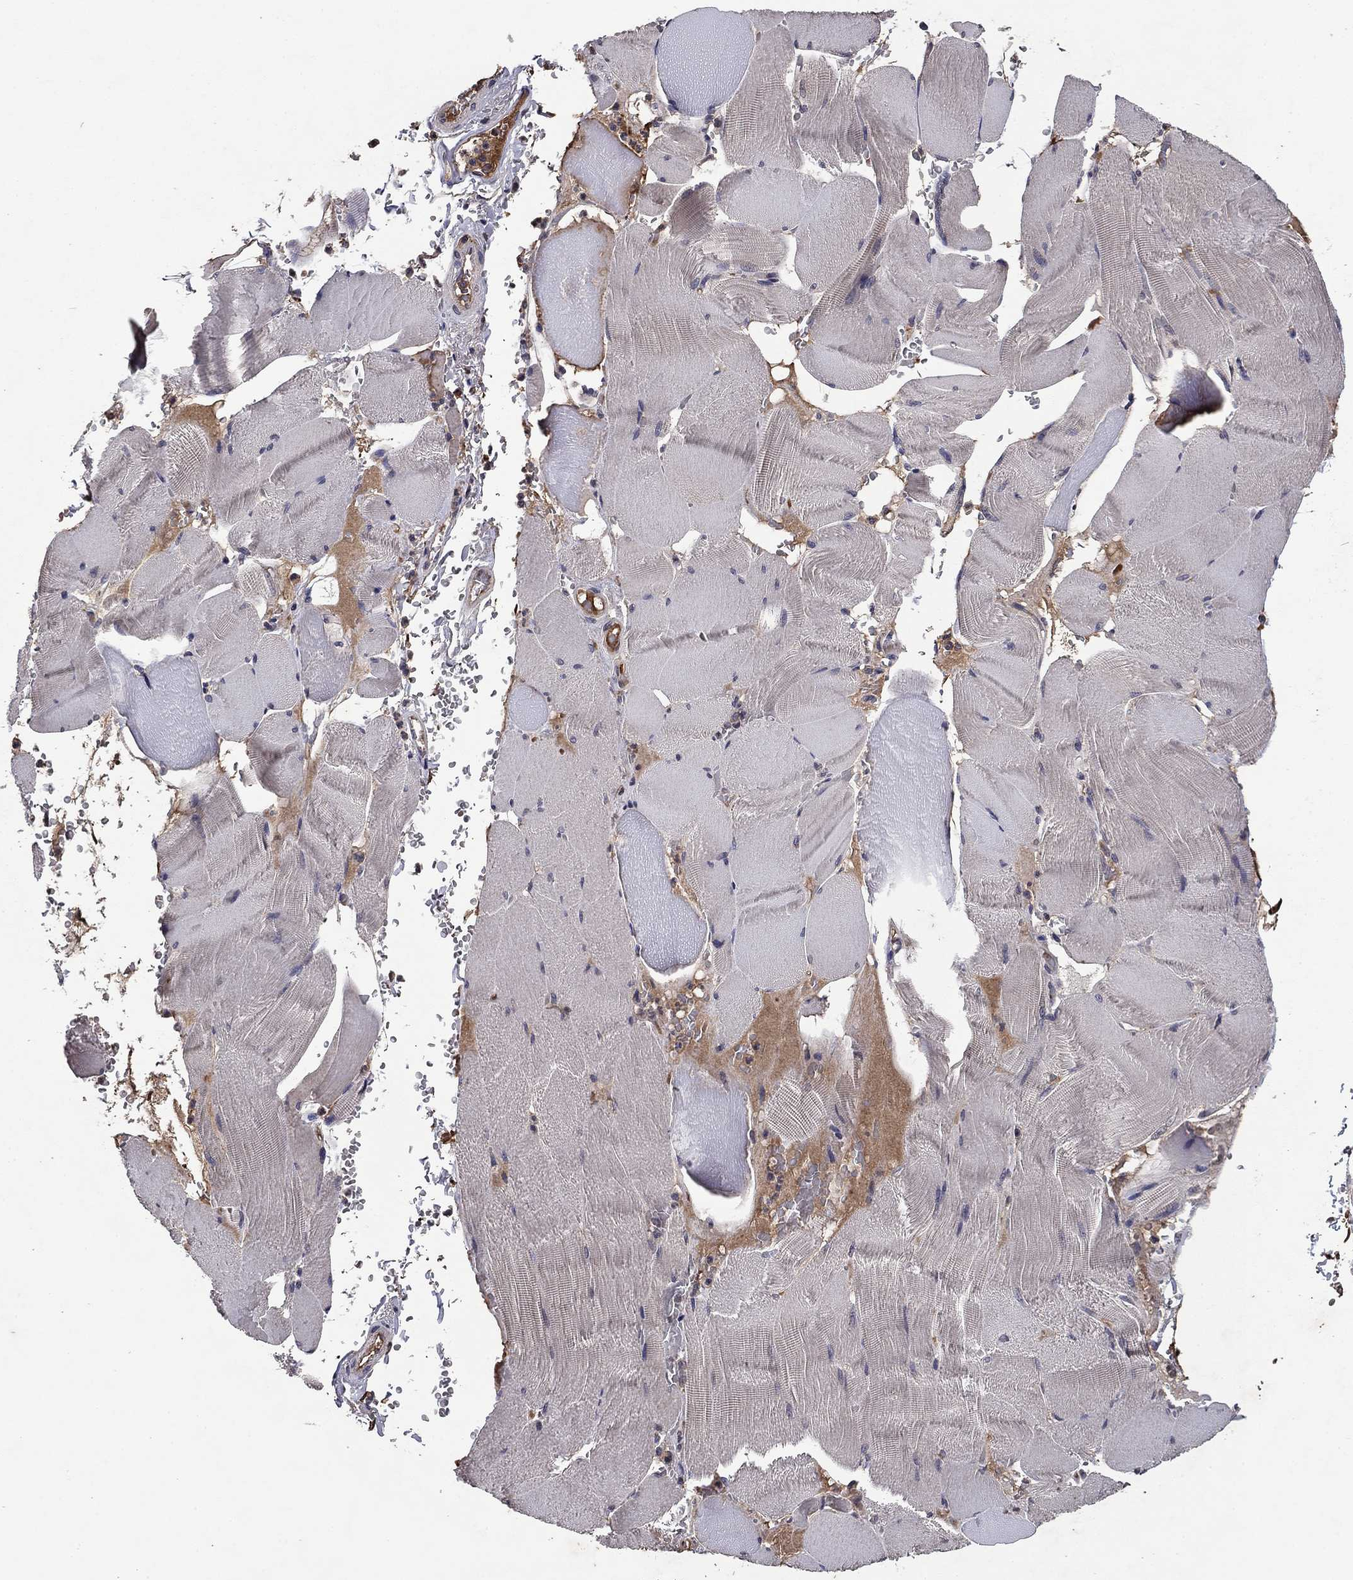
{"staining": {"intensity": "negative", "quantity": "none", "location": "none"}, "tissue": "skeletal muscle", "cell_type": "Myocytes", "image_type": "normal", "snomed": [{"axis": "morphology", "description": "Normal tissue, NOS"}, {"axis": "topography", "description": "Skeletal muscle"}], "caption": "IHC photomicrograph of normal skeletal muscle: human skeletal muscle stained with DAB (3,3'-diaminobenzidine) shows no significant protein positivity in myocytes.", "gene": "PROS1", "patient": {"sex": "male", "age": 56}}